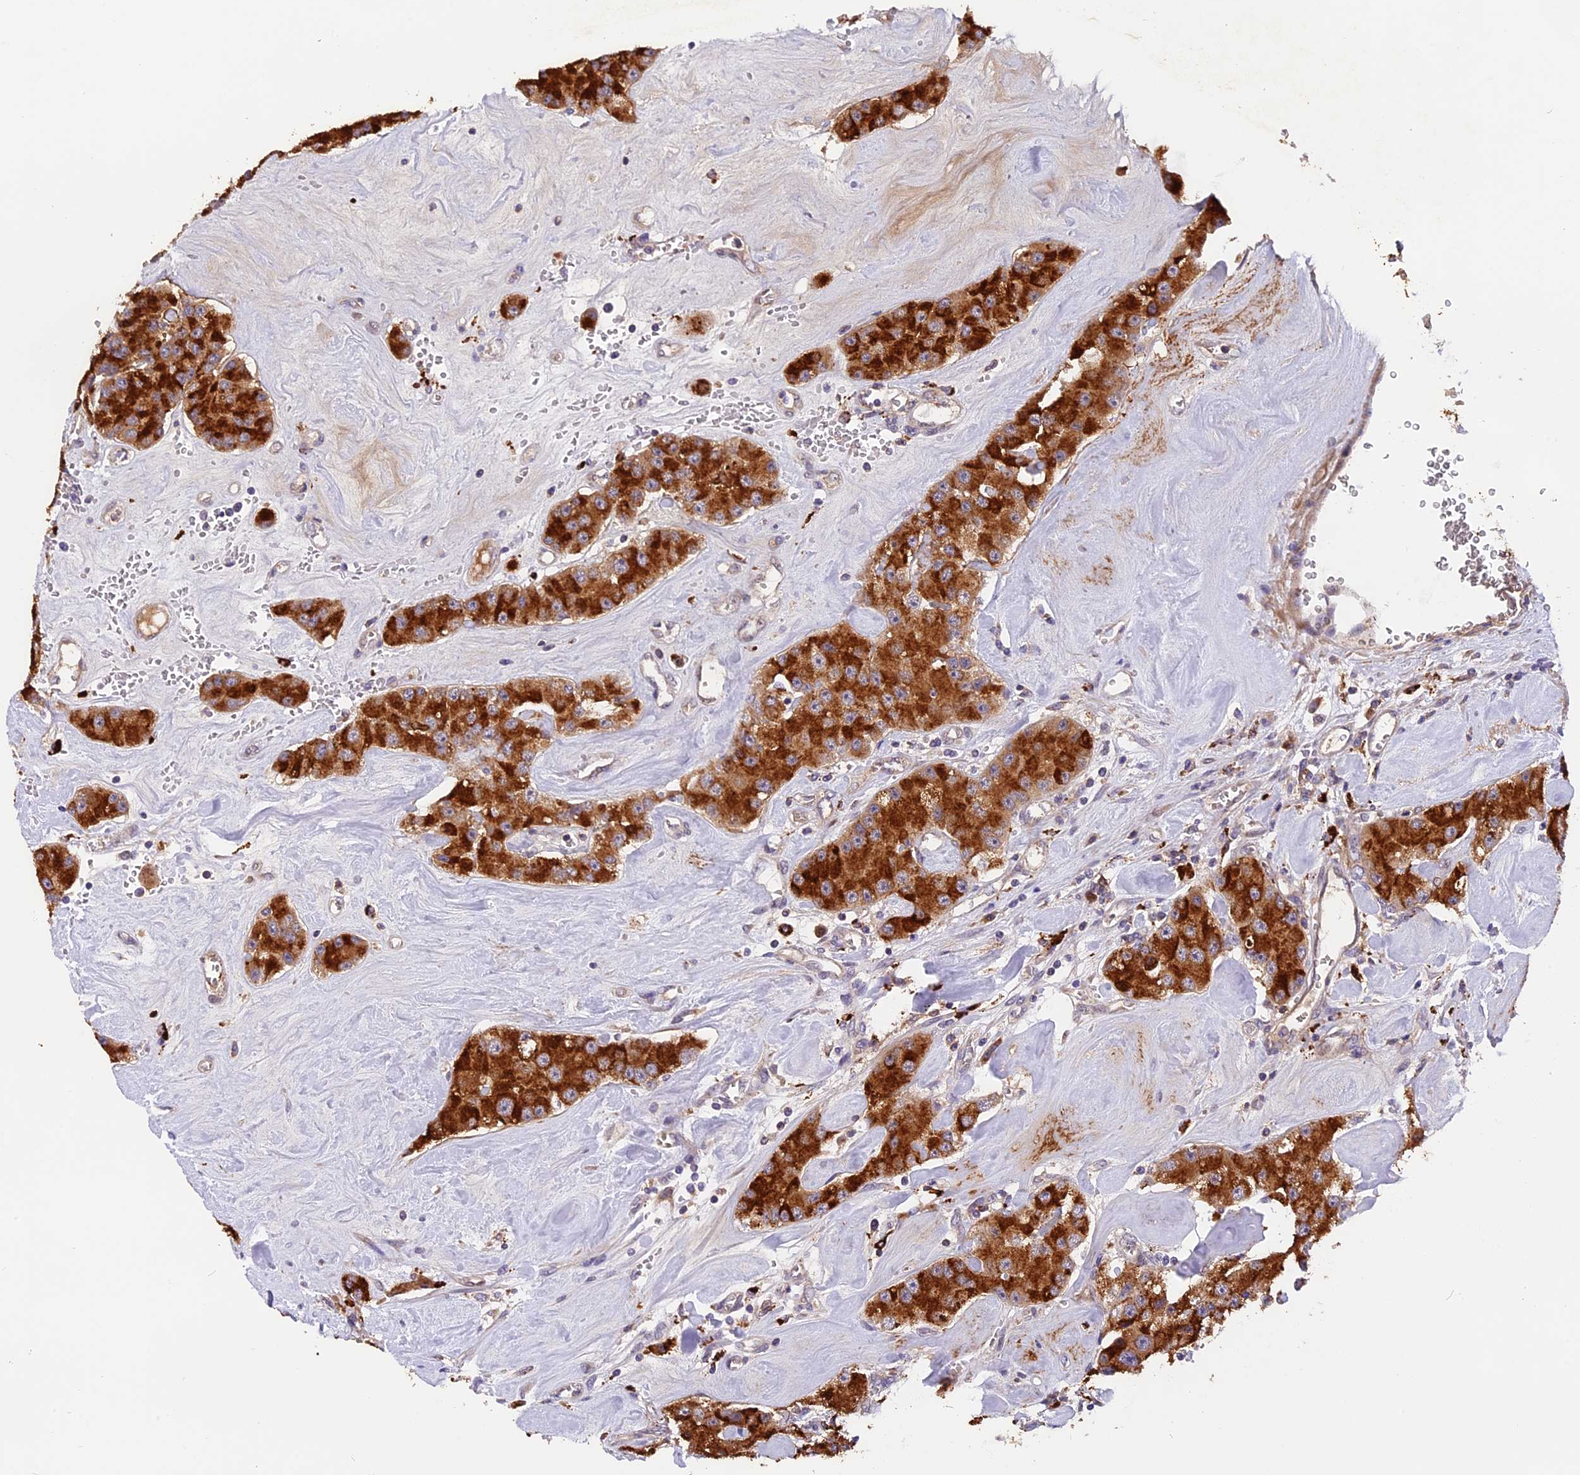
{"staining": {"intensity": "strong", "quantity": ">75%", "location": "cytoplasmic/membranous"}, "tissue": "carcinoid", "cell_type": "Tumor cells", "image_type": "cancer", "snomed": [{"axis": "morphology", "description": "Carcinoid, malignant, NOS"}, {"axis": "topography", "description": "Pancreas"}], "caption": "Immunohistochemistry (IHC) of carcinoid (malignant) reveals high levels of strong cytoplasmic/membranous staining in approximately >75% of tumor cells.", "gene": "COPE", "patient": {"sex": "male", "age": 41}}